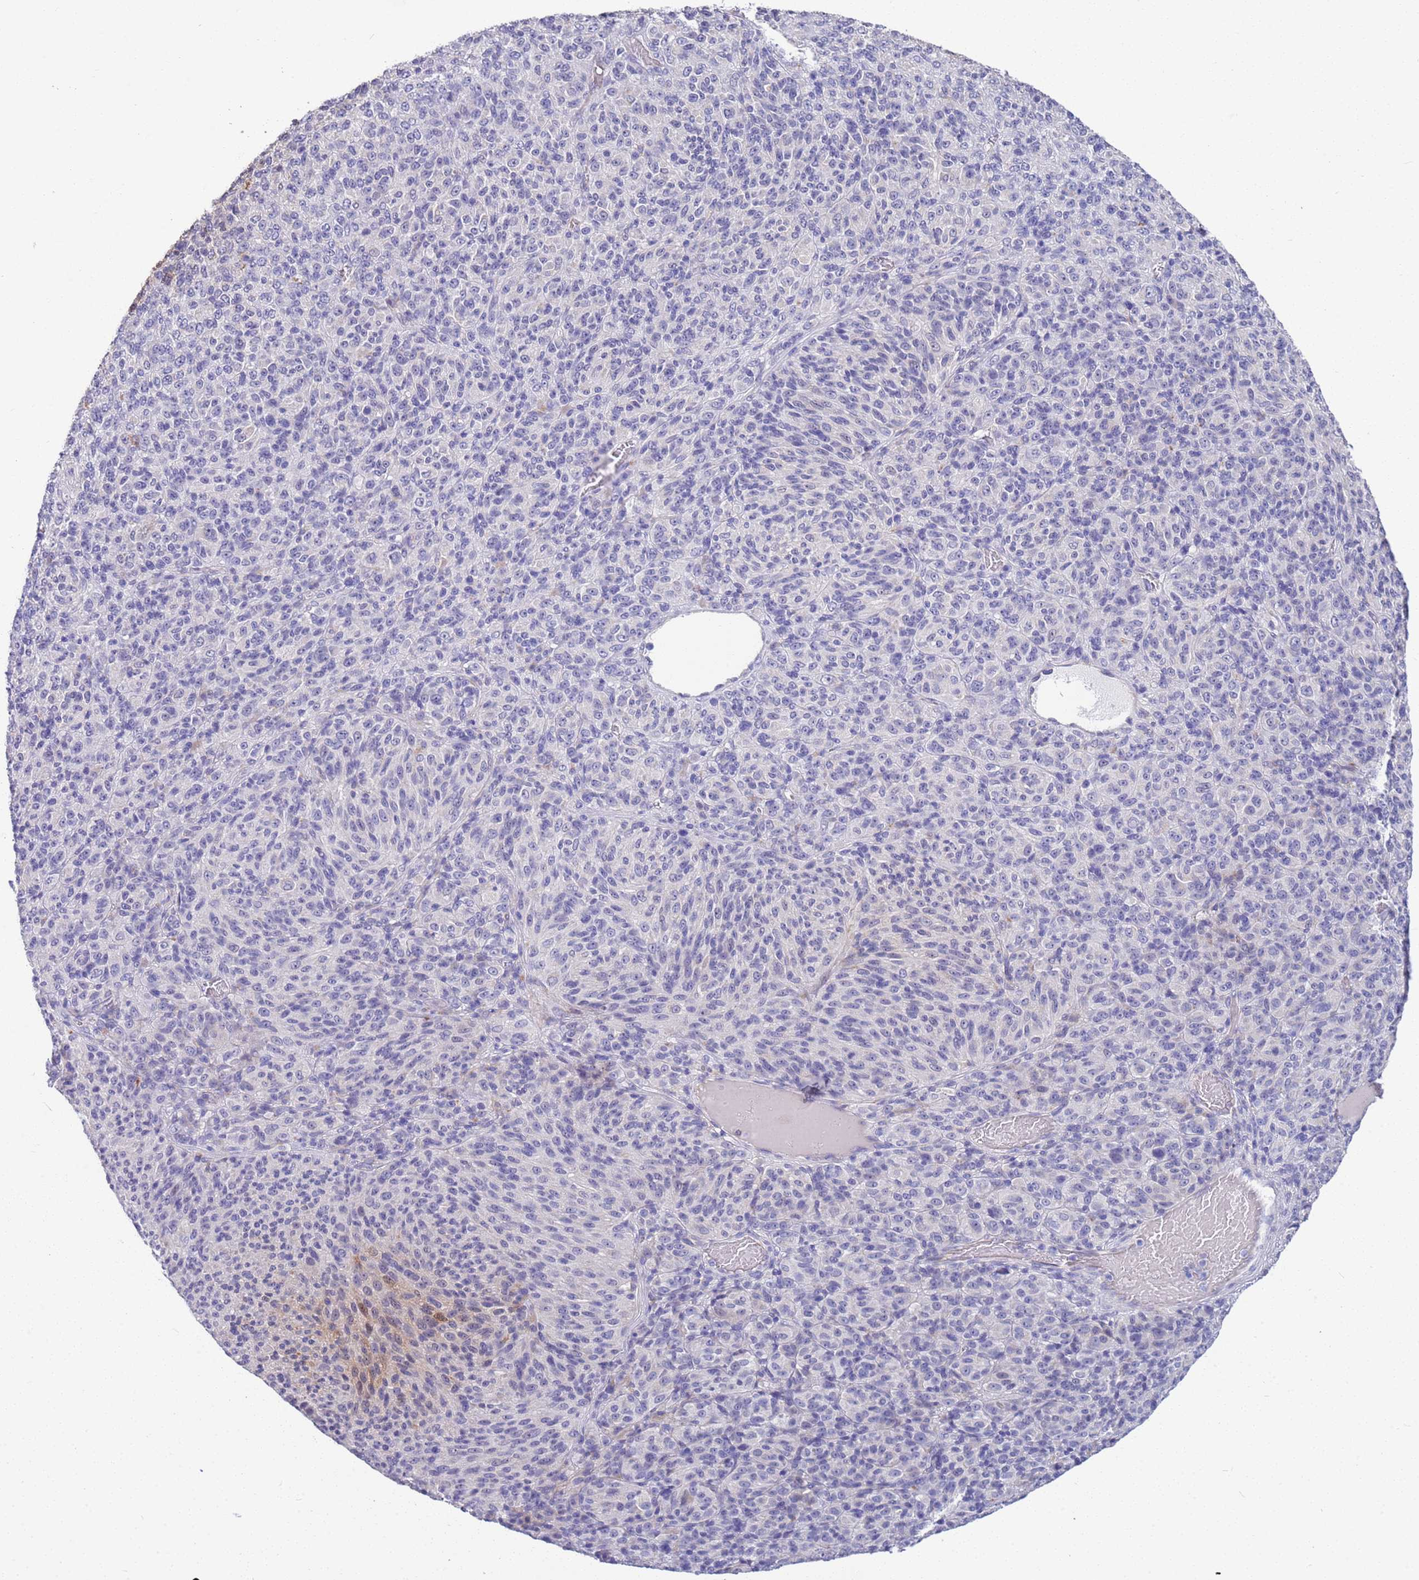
{"staining": {"intensity": "moderate", "quantity": "<25%", "location": "nuclear"}, "tissue": "melanoma", "cell_type": "Tumor cells", "image_type": "cancer", "snomed": [{"axis": "morphology", "description": "Malignant melanoma, Metastatic site"}, {"axis": "topography", "description": "Brain"}], "caption": "Melanoma stained with immunohistochemistry (IHC) shows moderate nuclear expression in about <25% of tumor cells. (DAB (3,3'-diaminobenzidine) IHC with brightfield microscopy, high magnification).", "gene": "BRMS1L", "patient": {"sex": "female", "age": 56}}